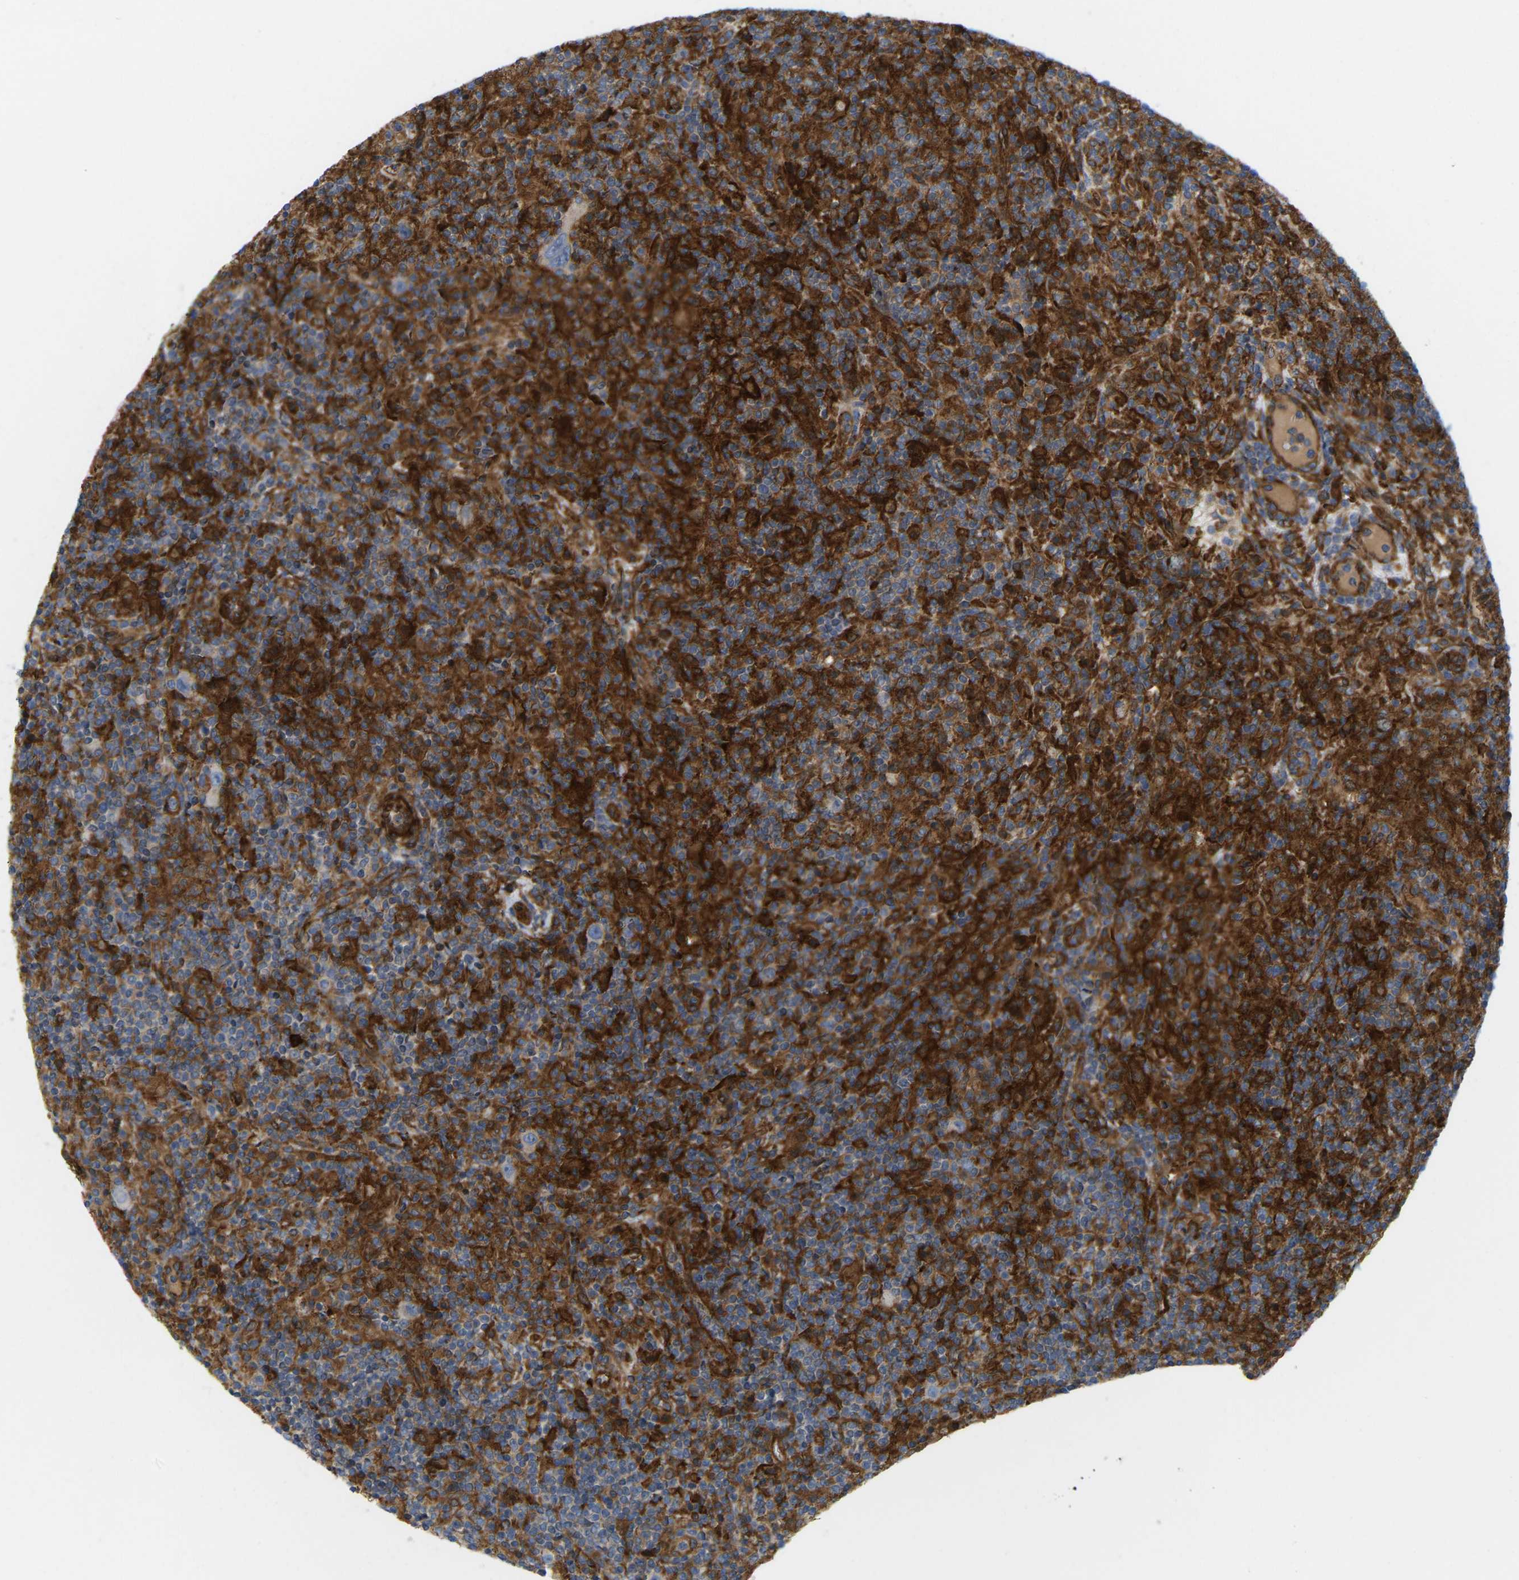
{"staining": {"intensity": "negative", "quantity": "none", "location": "none"}, "tissue": "lymphoma", "cell_type": "Tumor cells", "image_type": "cancer", "snomed": [{"axis": "morphology", "description": "Hodgkin's disease, NOS"}, {"axis": "topography", "description": "Lymph node"}], "caption": "Immunohistochemical staining of human lymphoma displays no significant staining in tumor cells.", "gene": "PICALM", "patient": {"sex": "male", "age": 70}}